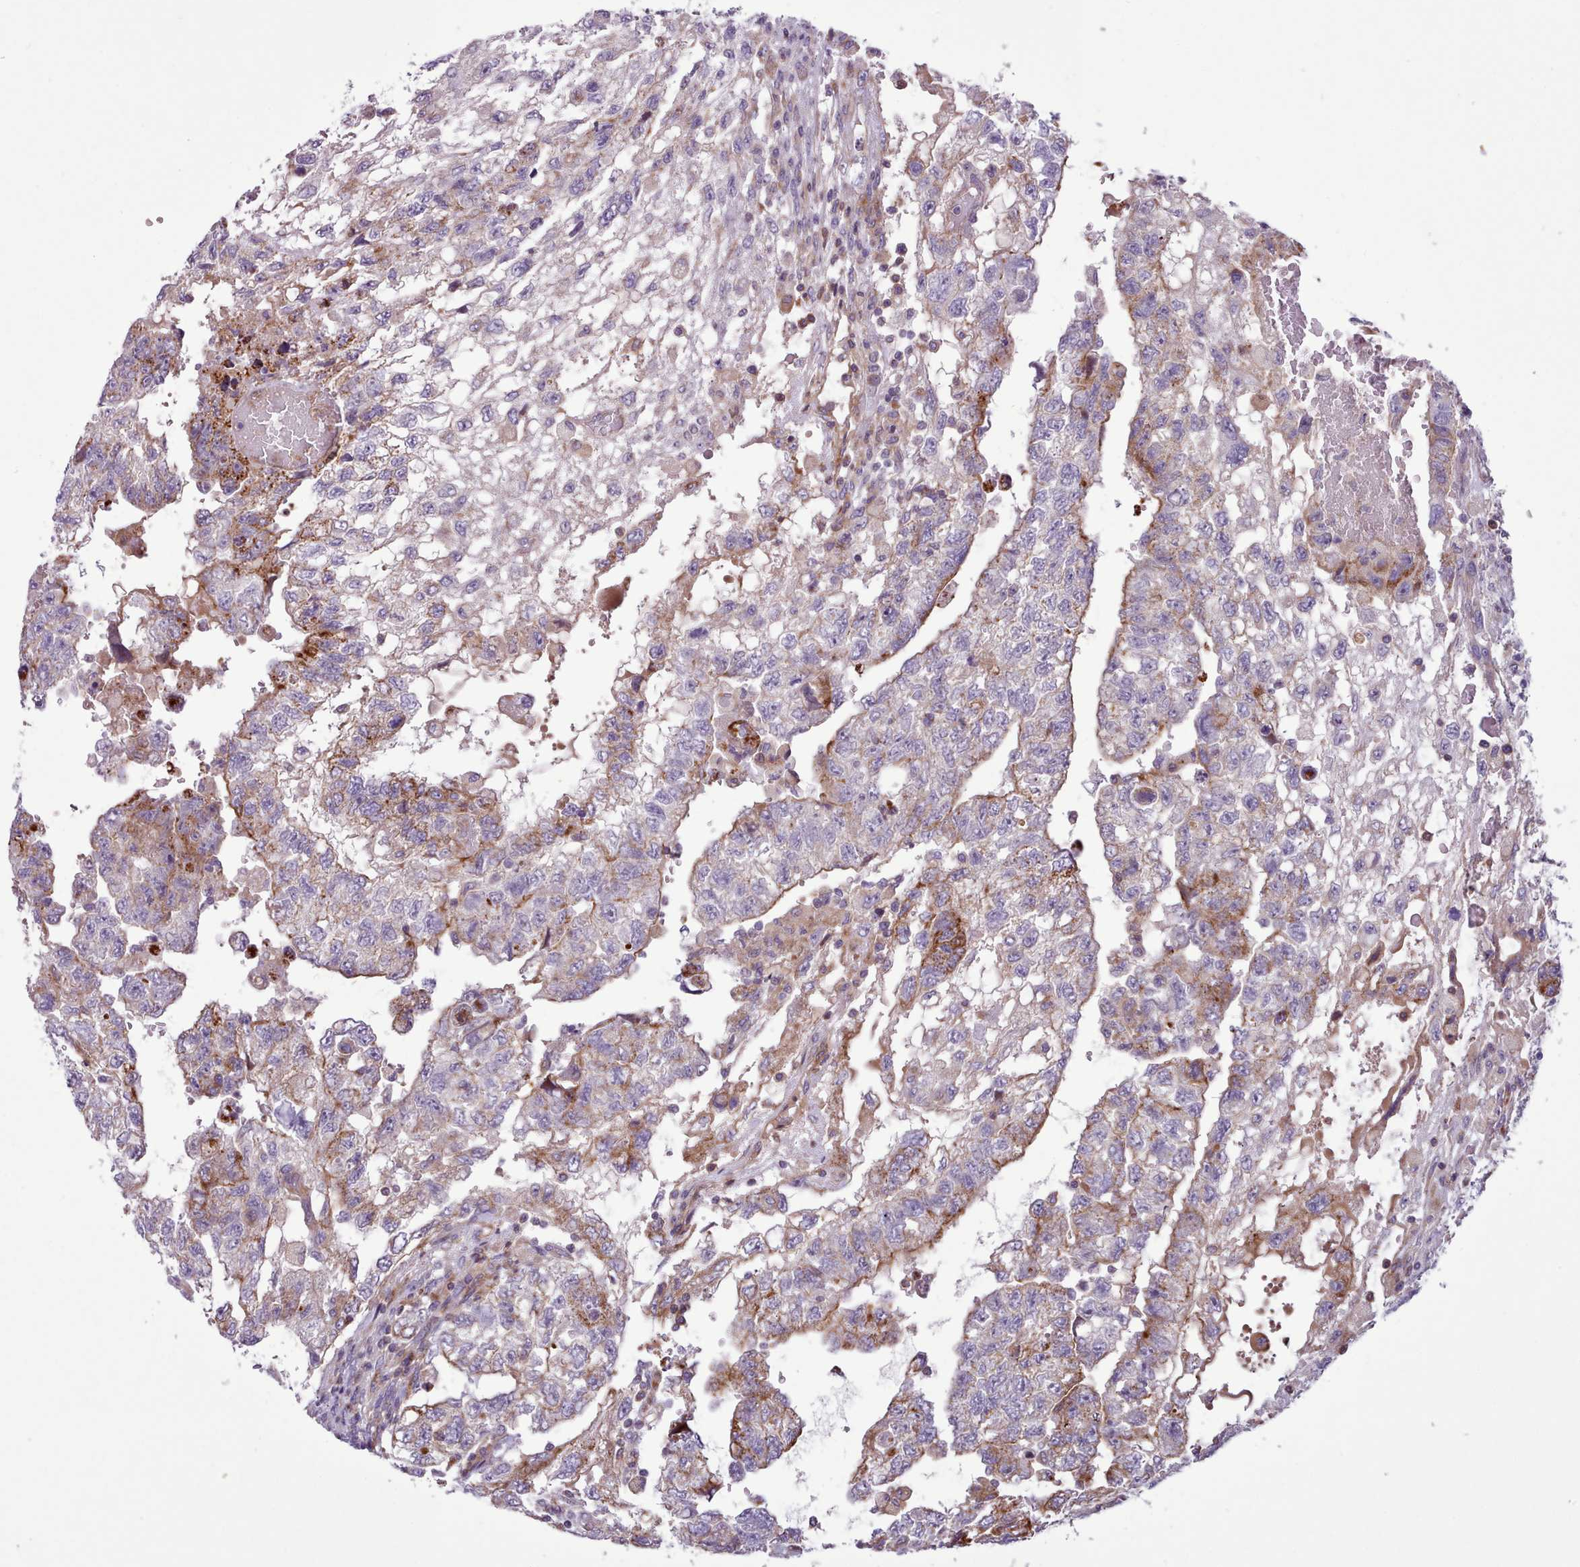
{"staining": {"intensity": "moderate", "quantity": "25%-75%", "location": "cytoplasmic/membranous"}, "tissue": "testis cancer", "cell_type": "Tumor cells", "image_type": "cancer", "snomed": [{"axis": "morphology", "description": "Carcinoma, Embryonal, NOS"}, {"axis": "topography", "description": "Testis"}], "caption": "Human testis cancer stained with a brown dye reveals moderate cytoplasmic/membranous positive positivity in about 25%-75% of tumor cells.", "gene": "TENT4B", "patient": {"sex": "male", "age": 36}}